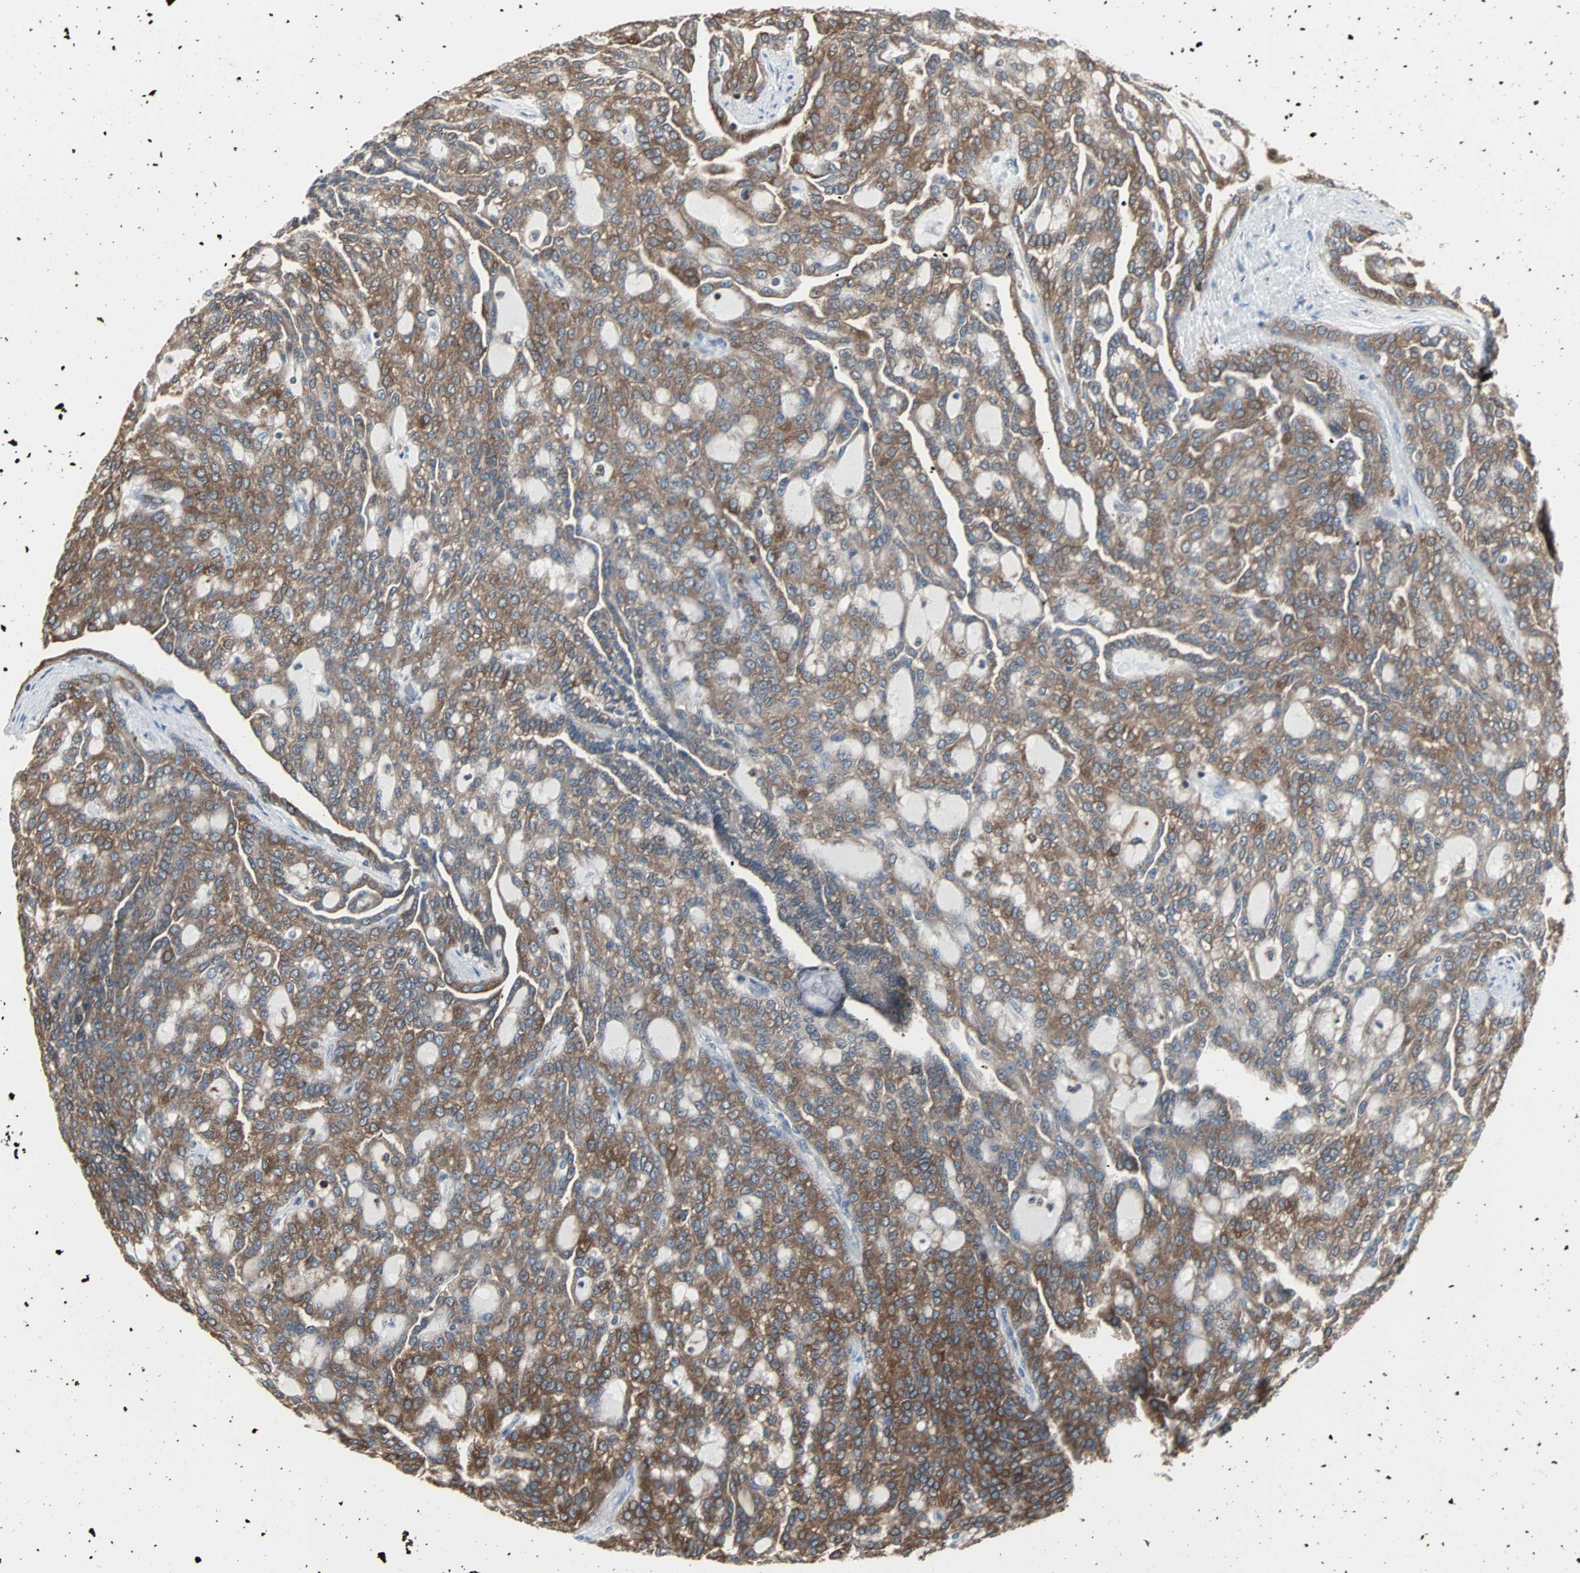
{"staining": {"intensity": "strong", "quantity": ">75%", "location": "cytoplasmic/membranous"}, "tissue": "renal cancer", "cell_type": "Tumor cells", "image_type": "cancer", "snomed": [{"axis": "morphology", "description": "Adenocarcinoma, NOS"}, {"axis": "topography", "description": "Kidney"}], "caption": "Brown immunohistochemical staining in human renal cancer (adenocarcinoma) exhibits strong cytoplasmic/membranous positivity in approximately >75% of tumor cells. (DAB IHC, brown staining for protein, blue staining for nuclei).", "gene": "LRRFIP1", "patient": {"sex": "male", "age": 63}}